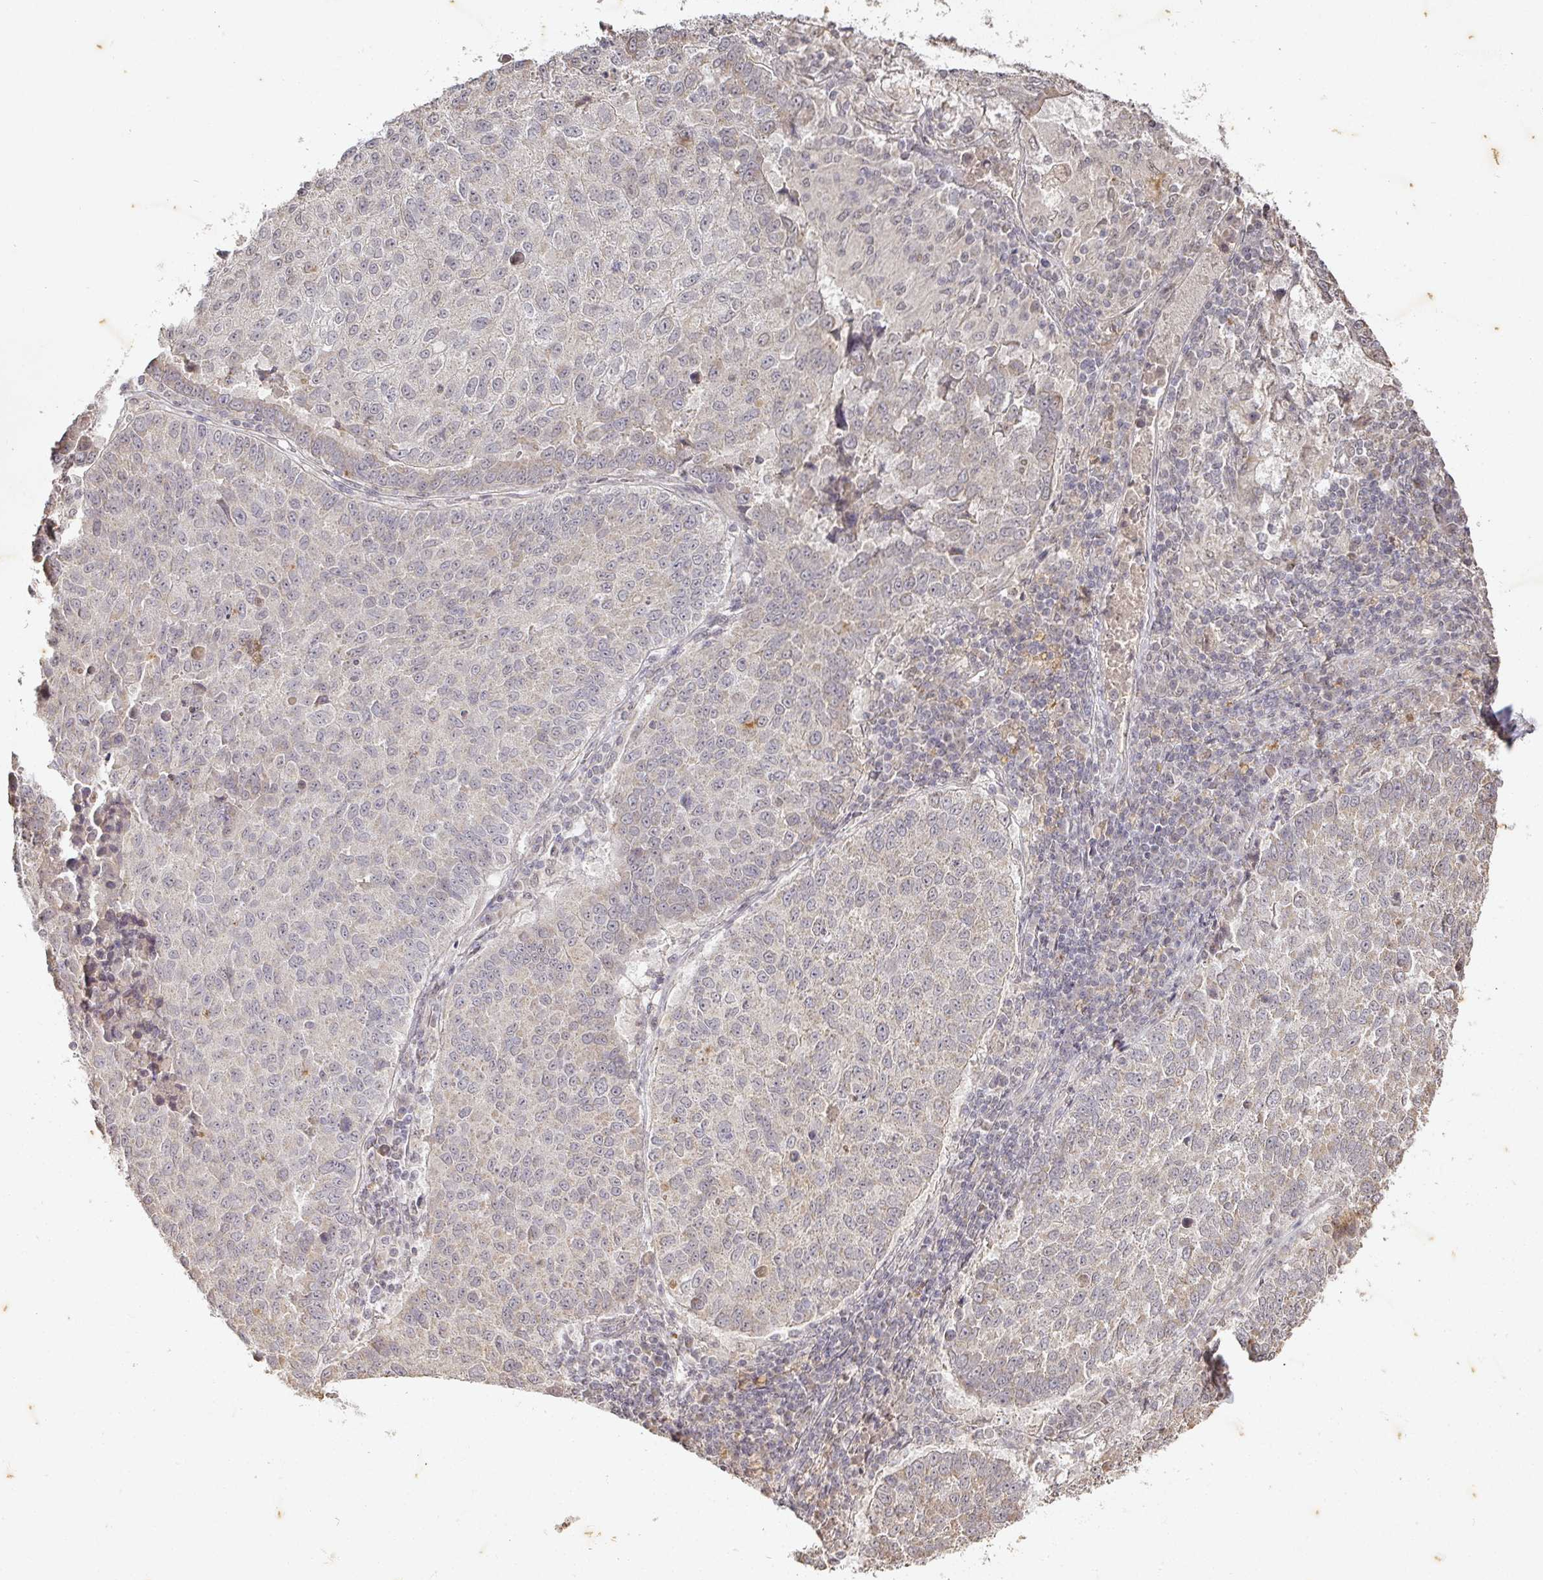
{"staining": {"intensity": "negative", "quantity": "none", "location": "none"}, "tissue": "lung cancer", "cell_type": "Tumor cells", "image_type": "cancer", "snomed": [{"axis": "morphology", "description": "Squamous cell carcinoma, NOS"}, {"axis": "topography", "description": "Lung"}], "caption": "Protein analysis of lung cancer shows no significant positivity in tumor cells. (DAB immunohistochemistry with hematoxylin counter stain).", "gene": "CAPN5", "patient": {"sex": "male", "age": 73}}